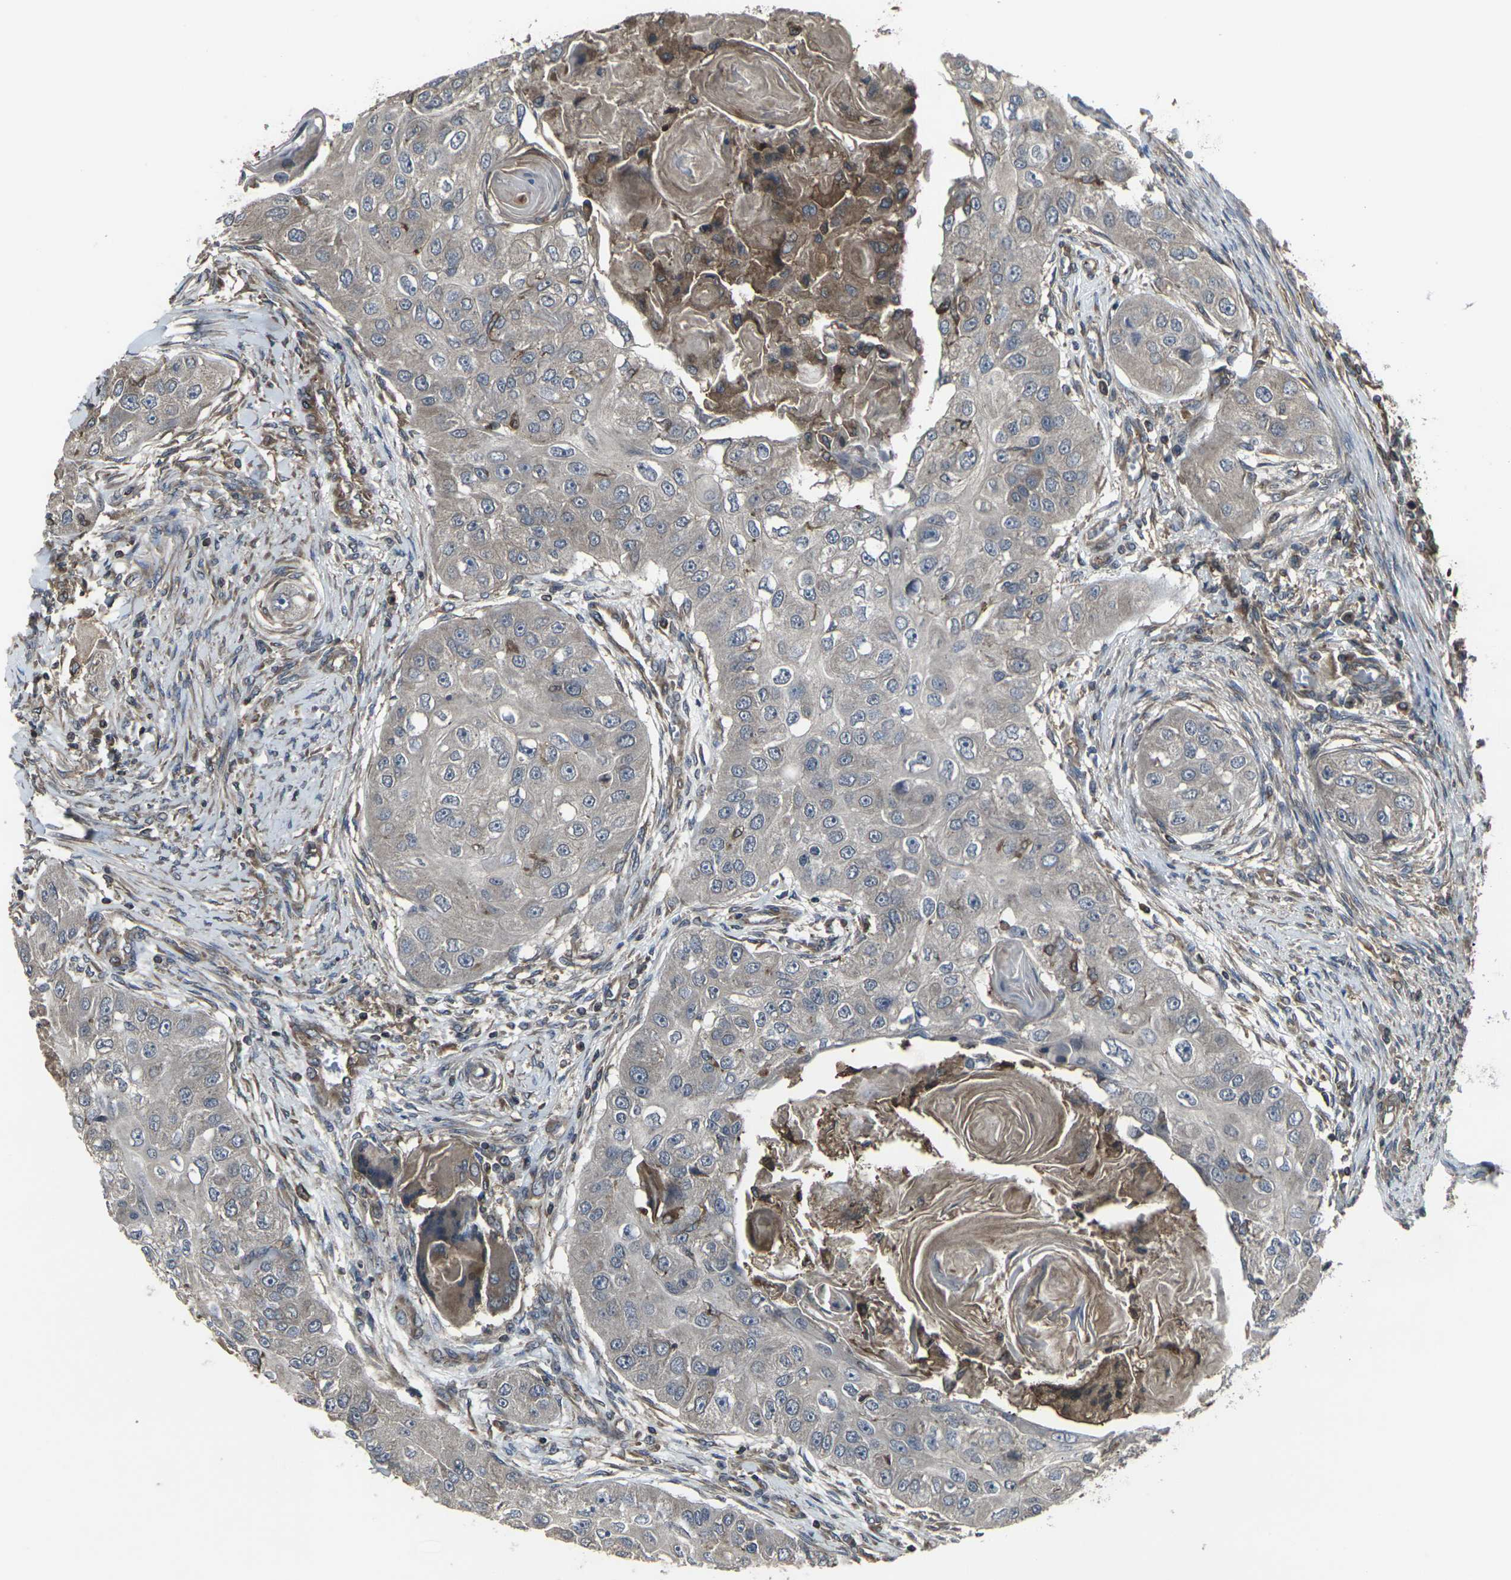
{"staining": {"intensity": "weak", "quantity": ">75%", "location": "cytoplasmic/membranous"}, "tissue": "head and neck cancer", "cell_type": "Tumor cells", "image_type": "cancer", "snomed": [{"axis": "morphology", "description": "Normal tissue, NOS"}, {"axis": "morphology", "description": "Squamous cell carcinoma, NOS"}, {"axis": "topography", "description": "Skeletal muscle"}, {"axis": "topography", "description": "Head-Neck"}], "caption": "Head and neck cancer stained for a protein (brown) demonstrates weak cytoplasmic/membranous positive positivity in approximately >75% of tumor cells.", "gene": "PRKACB", "patient": {"sex": "male", "age": 51}}